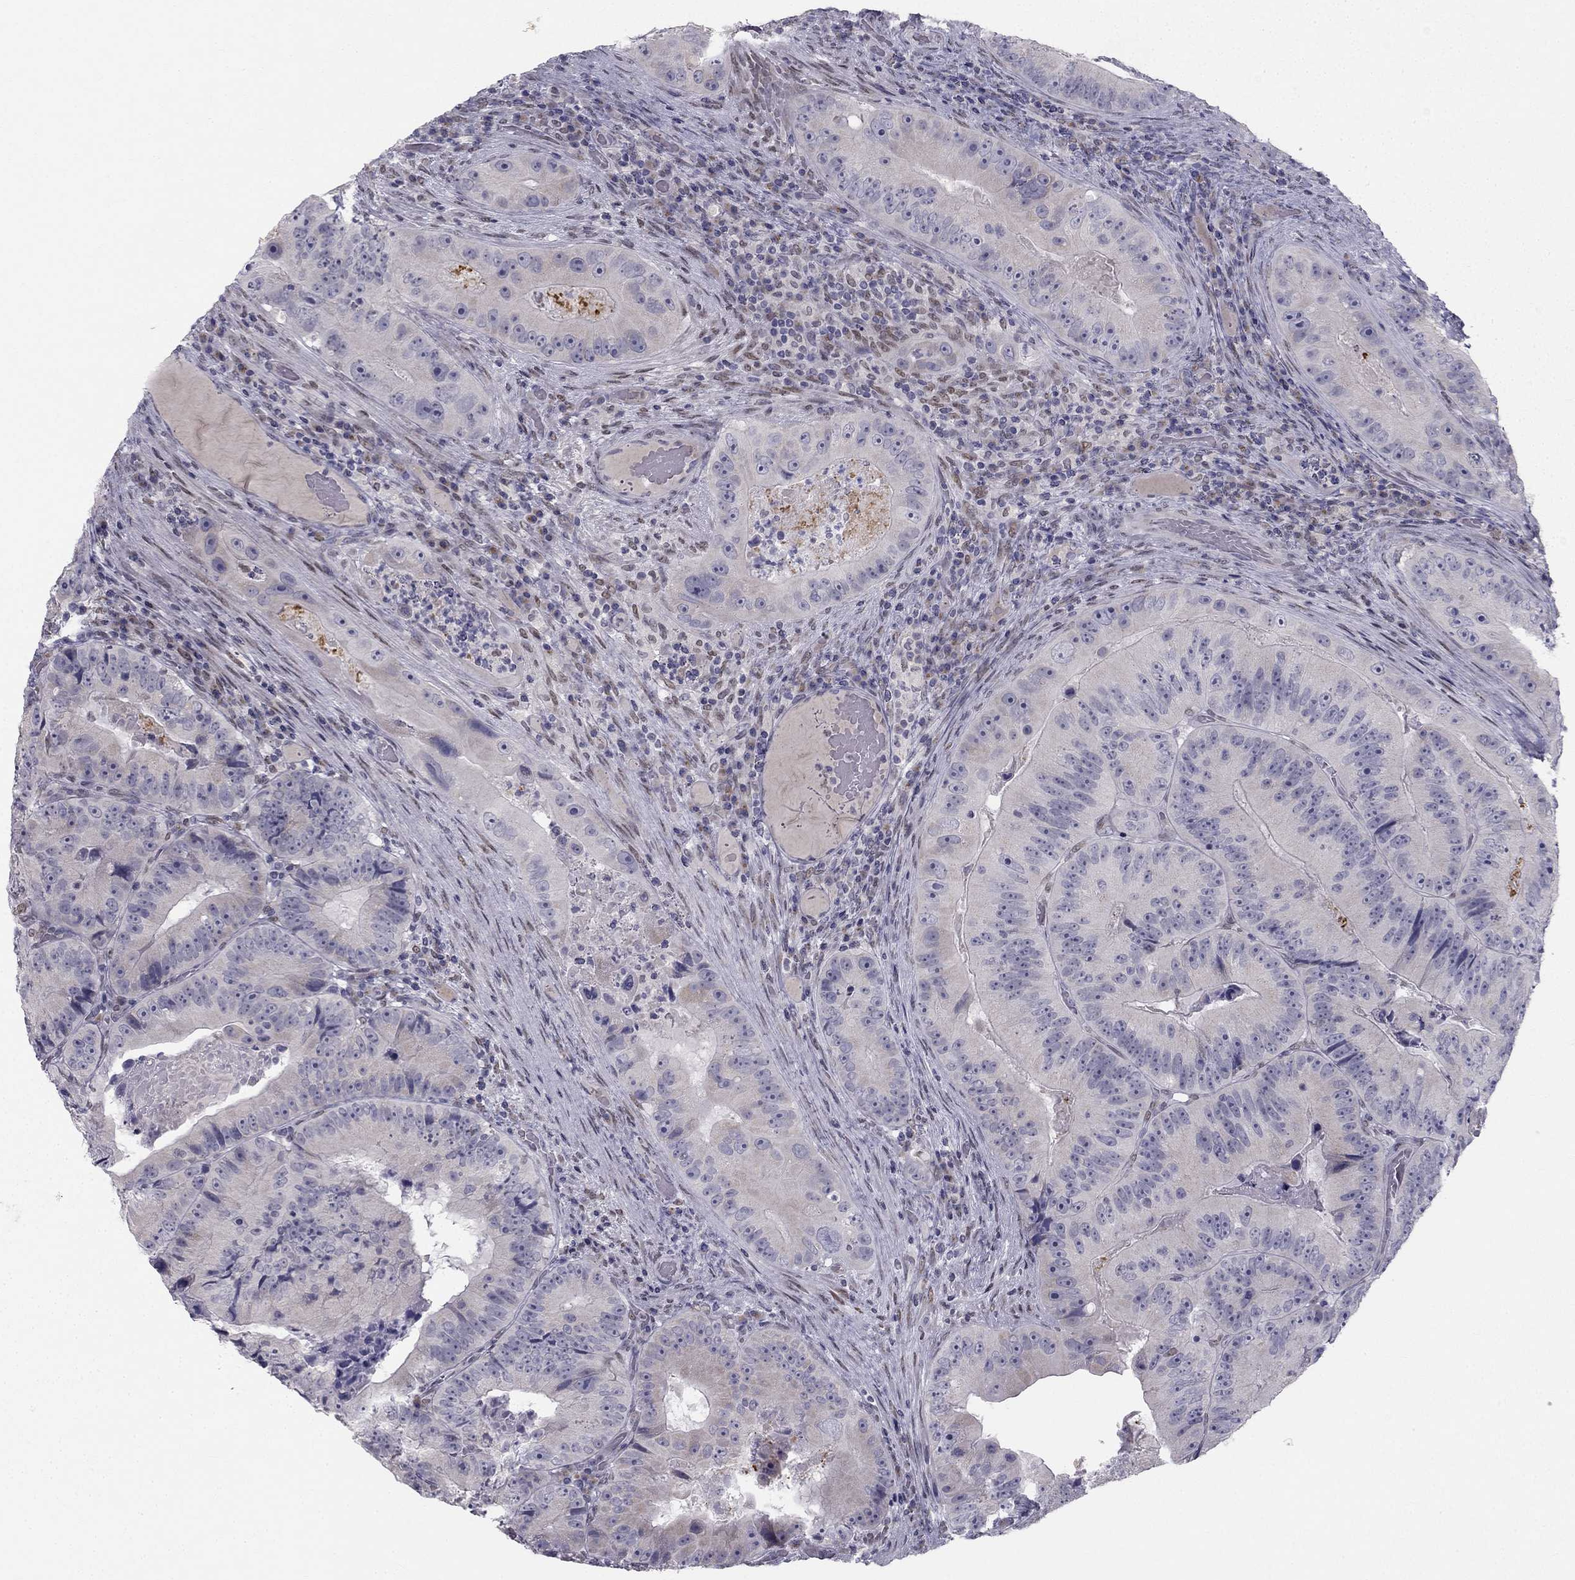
{"staining": {"intensity": "weak", "quantity": "<25%", "location": "cytoplasmic/membranous"}, "tissue": "colorectal cancer", "cell_type": "Tumor cells", "image_type": "cancer", "snomed": [{"axis": "morphology", "description": "Adenocarcinoma, NOS"}, {"axis": "topography", "description": "Colon"}], "caption": "High power microscopy photomicrograph of an immunohistochemistry histopathology image of colorectal adenocarcinoma, revealing no significant expression in tumor cells. (Stains: DAB (3,3'-diaminobenzidine) immunohistochemistry (IHC) with hematoxylin counter stain, Microscopy: brightfield microscopy at high magnification).", "gene": "TRPS1", "patient": {"sex": "female", "age": 86}}